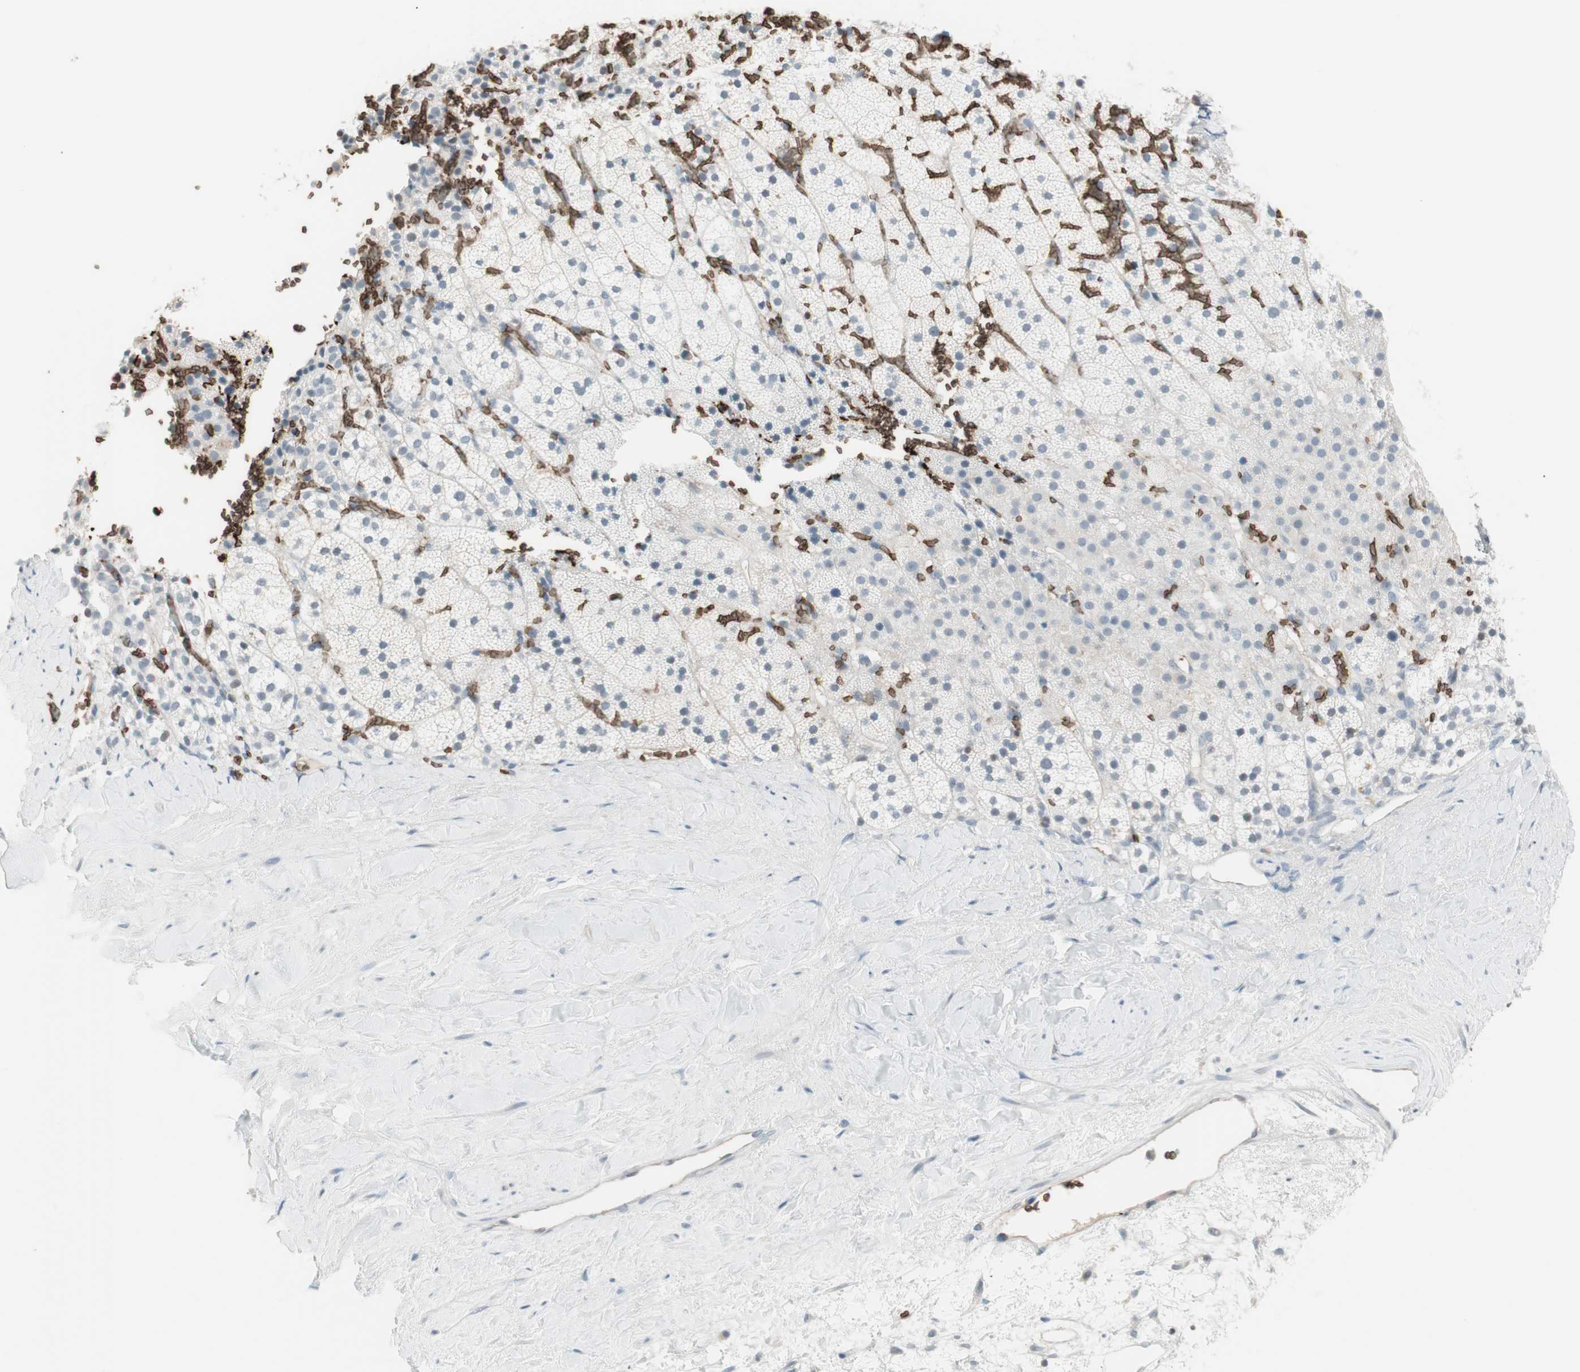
{"staining": {"intensity": "negative", "quantity": "none", "location": "none"}, "tissue": "adrenal gland", "cell_type": "Glandular cells", "image_type": "normal", "snomed": [{"axis": "morphology", "description": "Normal tissue, NOS"}, {"axis": "topography", "description": "Adrenal gland"}], "caption": "The immunohistochemistry (IHC) image has no significant expression in glandular cells of adrenal gland. The staining was performed using DAB to visualize the protein expression in brown, while the nuclei were stained in blue with hematoxylin (Magnification: 20x).", "gene": "MAP4K1", "patient": {"sex": "male", "age": 35}}